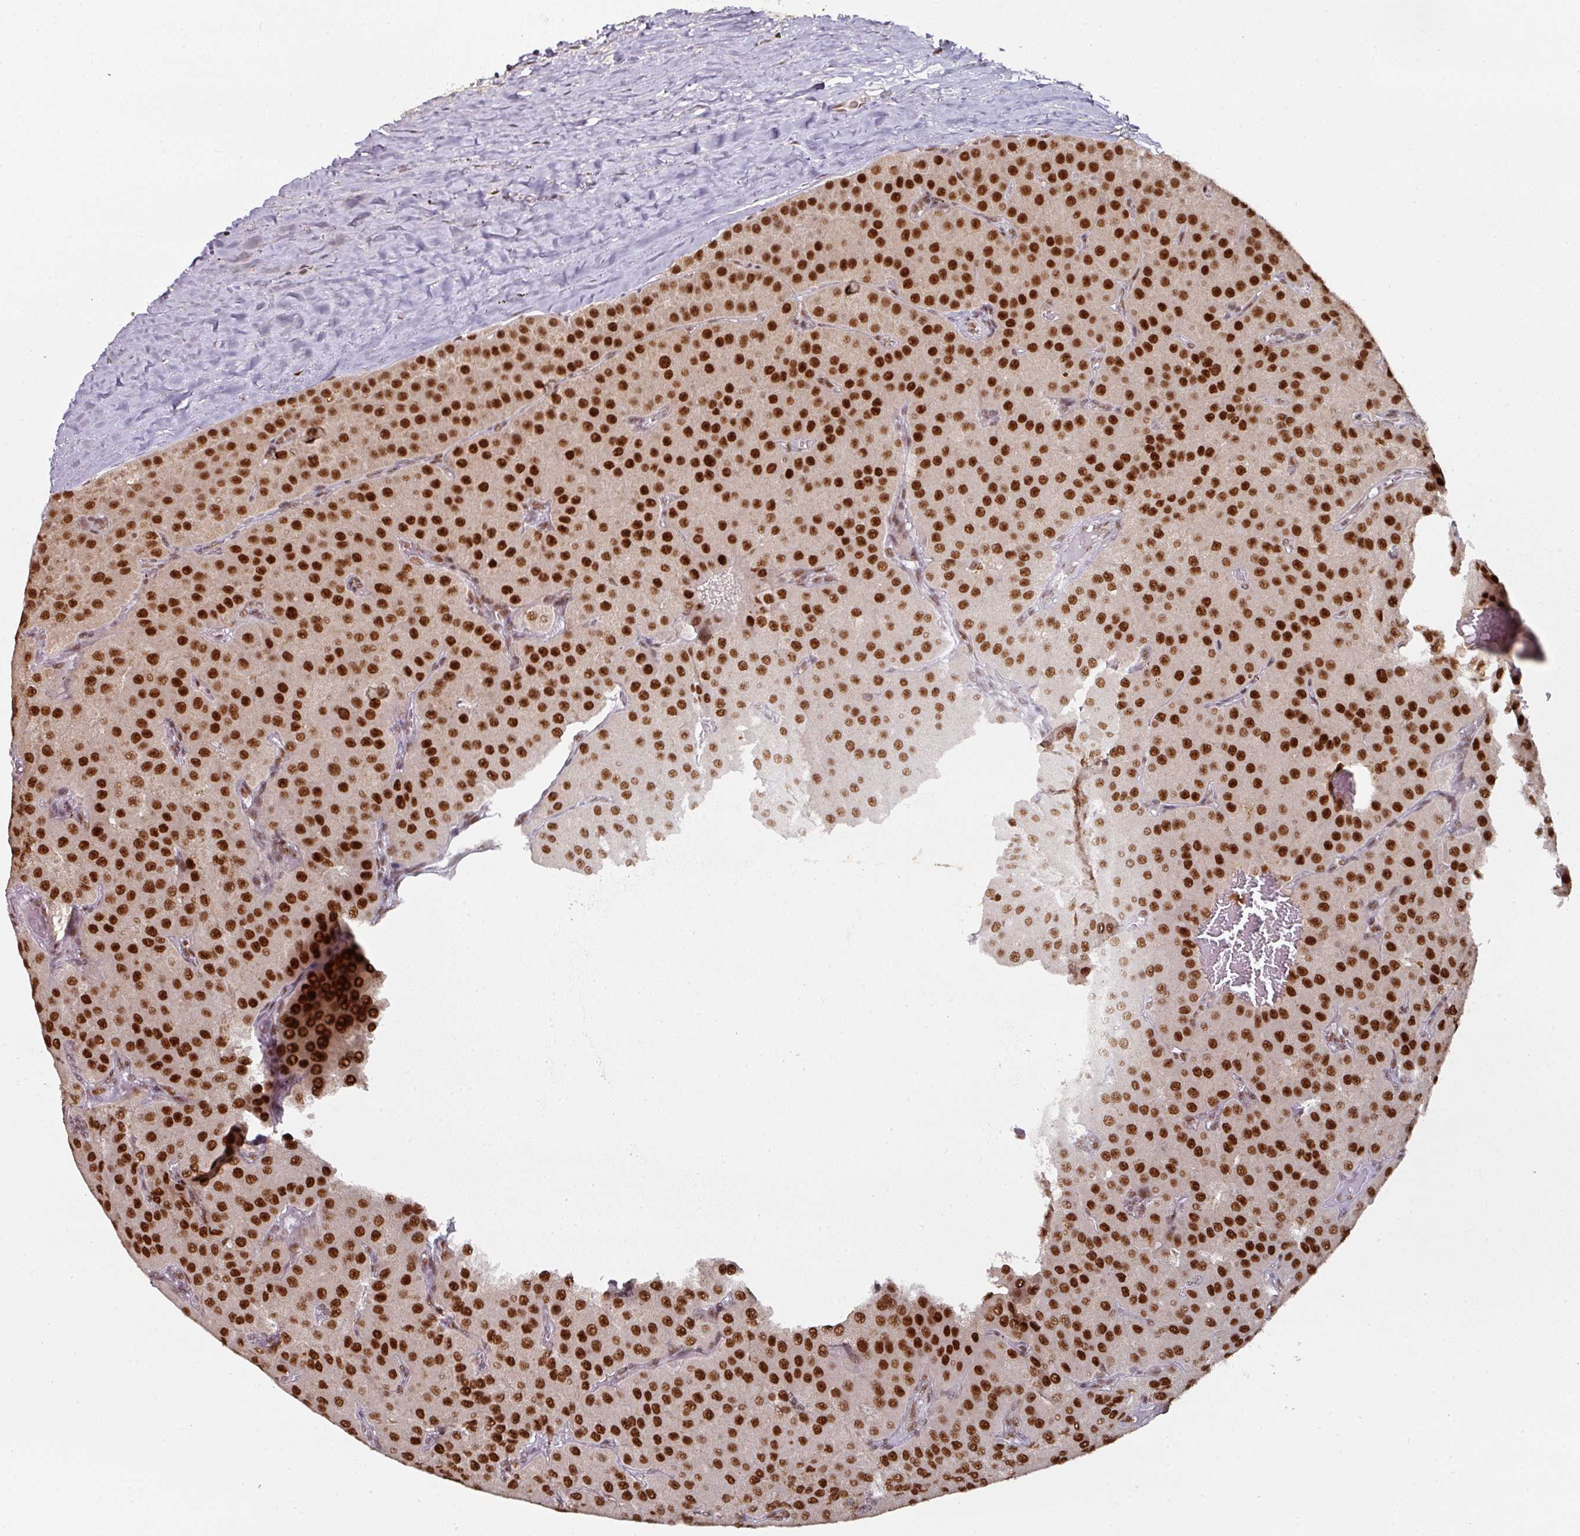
{"staining": {"intensity": "strong", "quantity": ">75%", "location": "nuclear"}, "tissue": "parathyroid gland", "cell_type": "Glandular cells", "image_type": "normal", "snomed": [{"axis": "morphology", "description": "Normal tissue, NOS"}, {"axis": "morphology", "description": "Adenoma, NOS"}, {"axis": "topography", "description": "Parathyroid gland"}], "caption": "Protein expression analysis of benign human parathyroid gland reveals strong nuclear expression in approximately >75% of glandular cells.", "gene": "ENSG00000289690", "patient": {"sex": "female", "age": 86}}